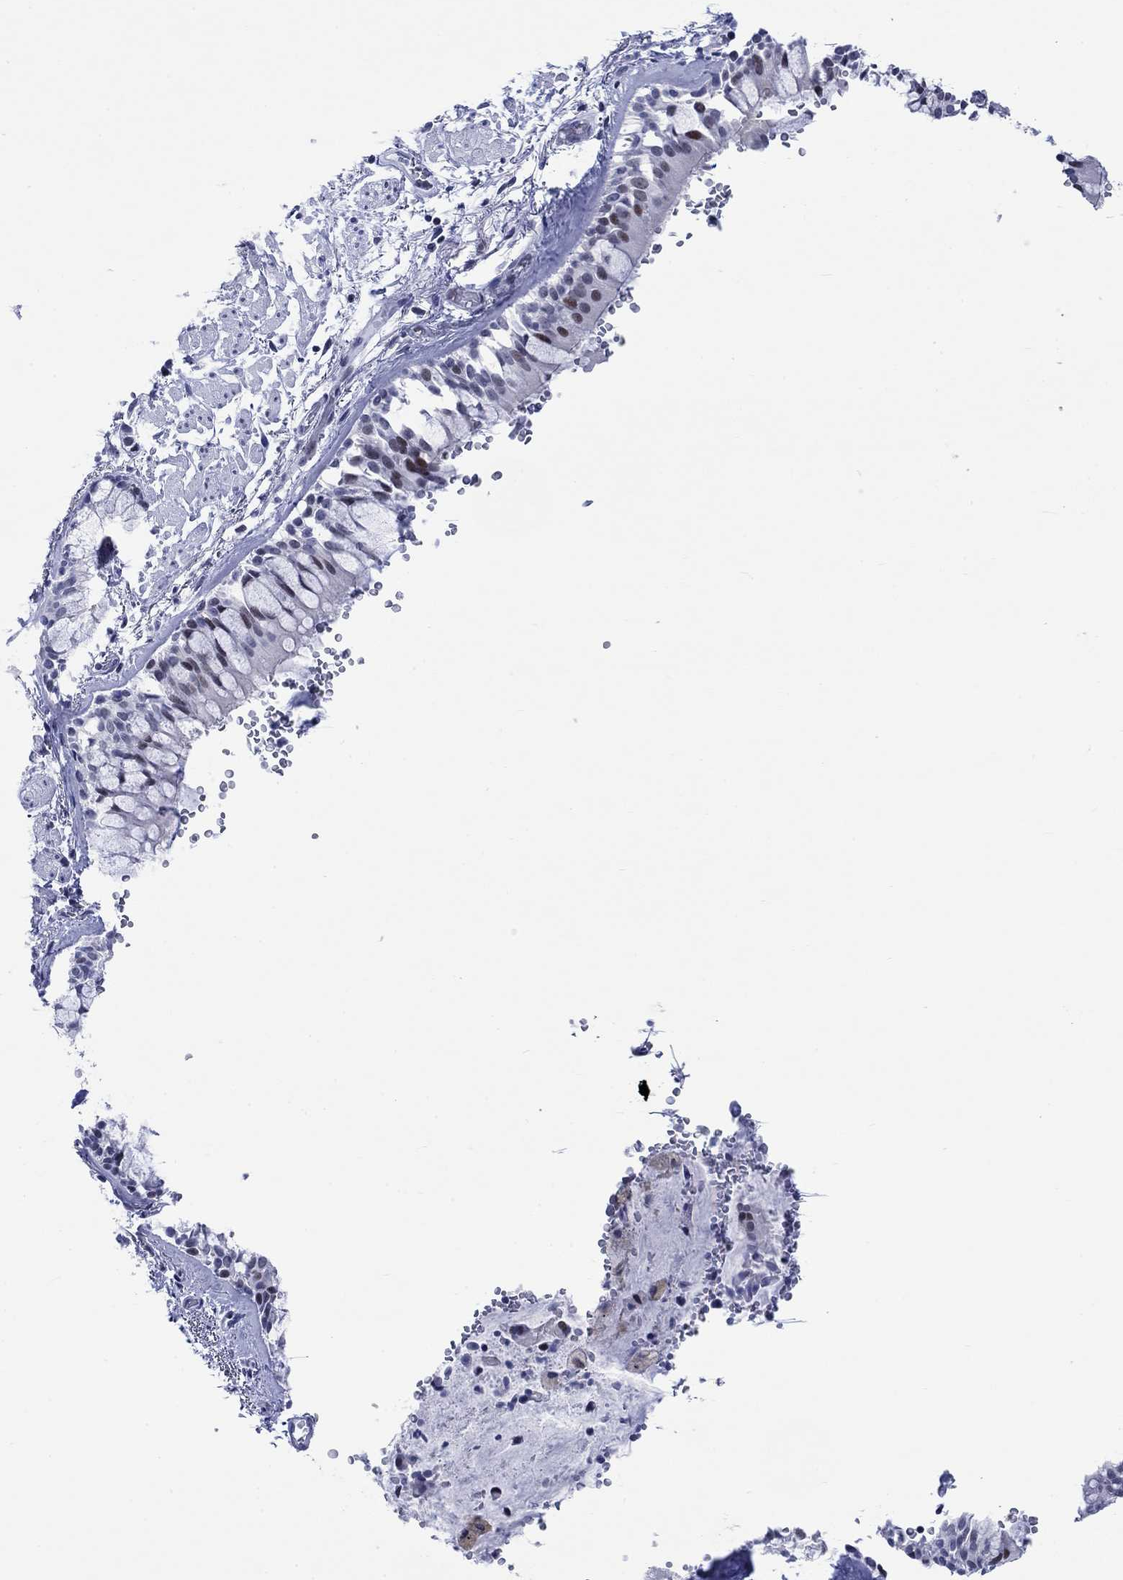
{"staining": {"intensity": "strong", "quantity": "25%-75%", "location": "nuclear"}, "tissue": "bronchus", "cell_type": "Respiratory epithelial cells", "image_type": "normal", "snomed": [{"axis": "morphology", "description": "Normal tissue, NOS"}, {"axis": "topography", "description": "Bronchus"}, {"axis": "topography", "description": "Lung"}], "caption": "High-power microscopy captured an IHC histopathology image of unremarkable bronchus, revealing strong nuclear staining in approximately 25%-75% of respiratory epithelial cells.", "gene": "CDCA2", "patient": {"sex": "female", "age": 57}}